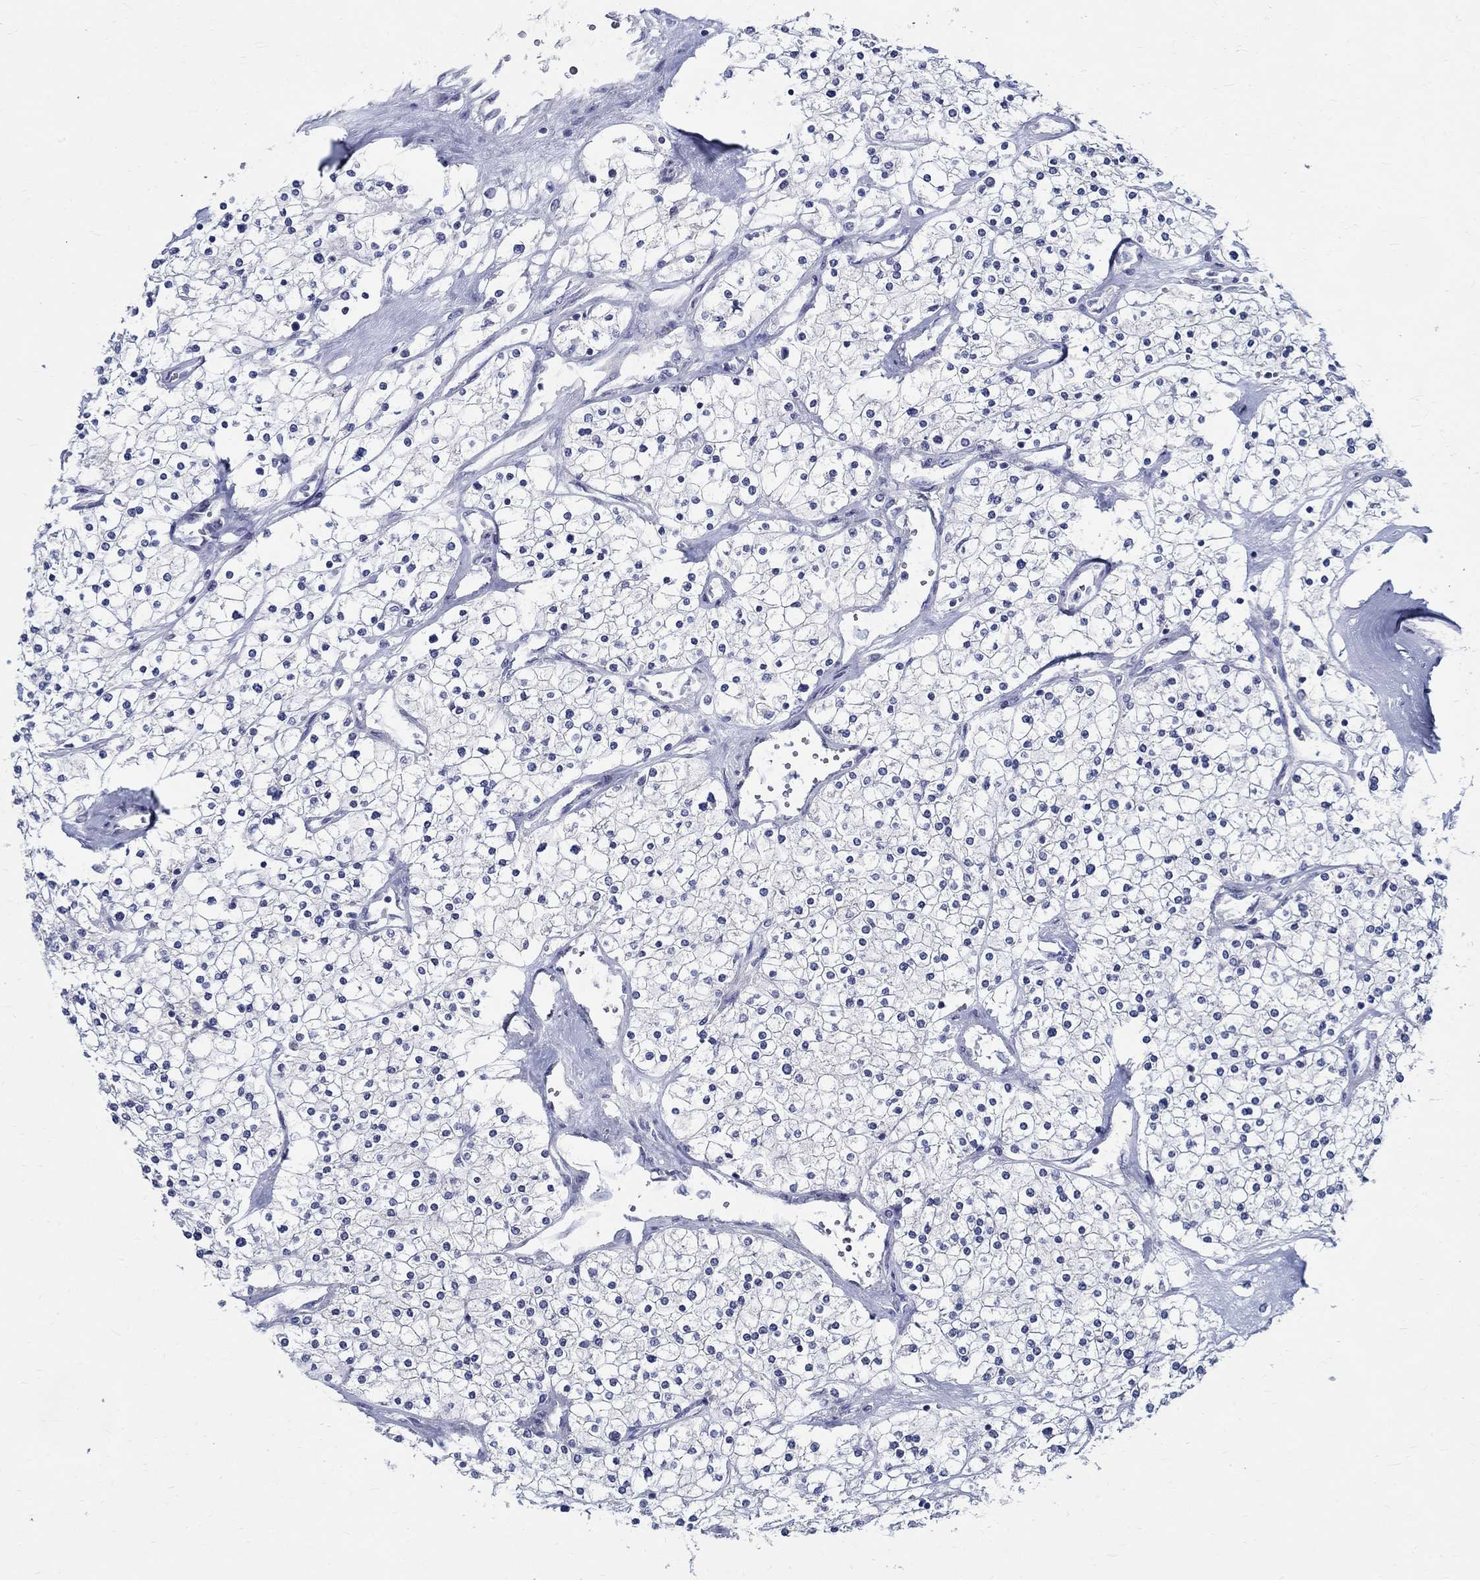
{"staining": {"intensity": "negative", "quantity": "none", "location": "none"}, "tissue": "renal cancer", "cell_type": "Tumor cells", "image_type": "cancer", "snomed": [{"axis": "morphology", "description": "Adenocarcinoma, NOS"}, {"axis": "topography", "description": "Kidney"}], "caption": "A photomicrograph of renal adenocarcinoma stained for a protein exhibits no brown staining in tumor cells.", "gene": "CETN1", "patient": {"sex": "male", "age": 80}}